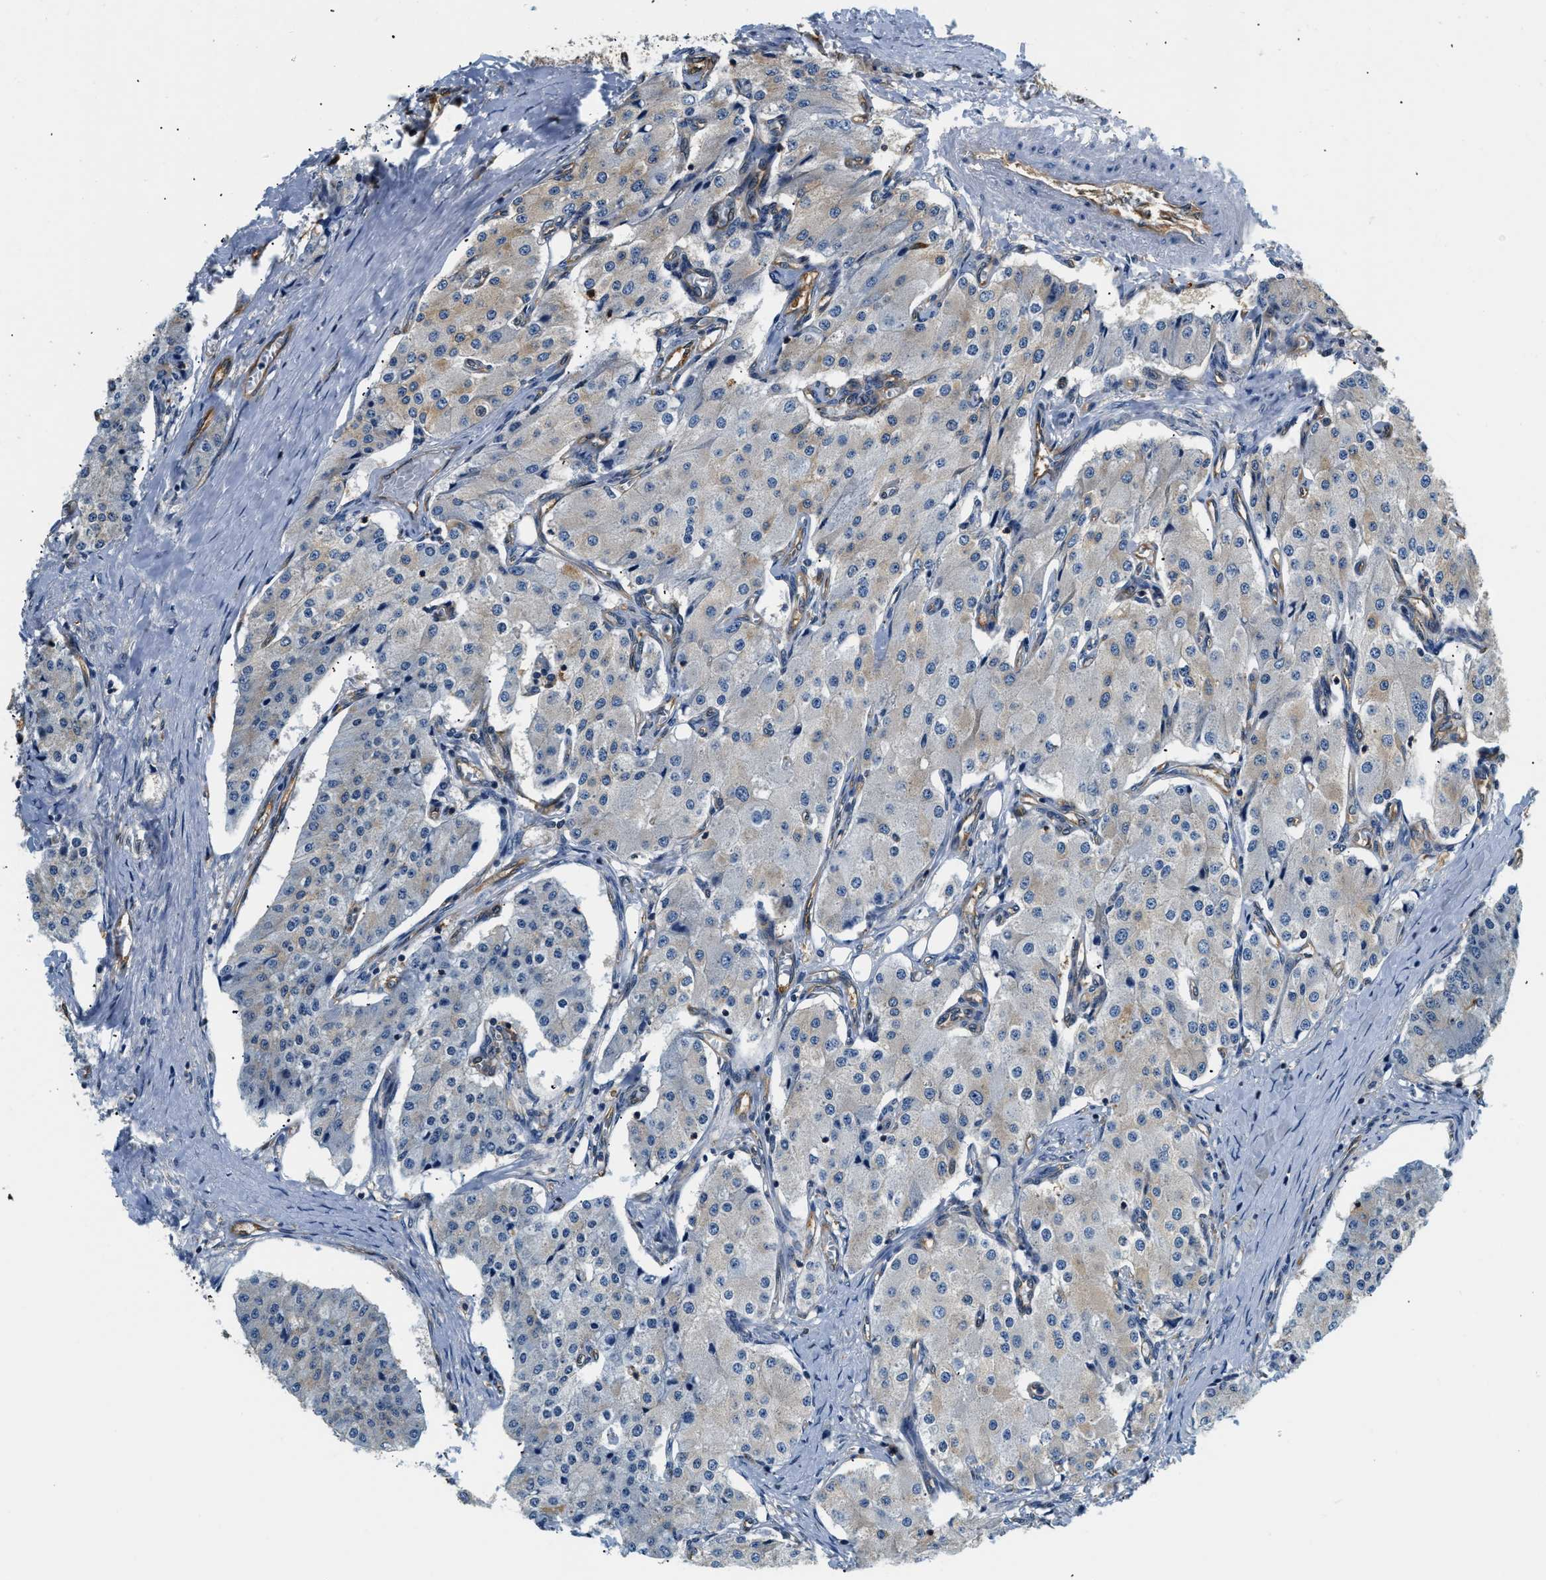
{"staining": {"intensity": "moderate", "quantity": "<25%", "location": "cytoplasmic/membranous"}, "tissue": "carcinoid", "cell_type": "Tumor cells", "image_type": "cancer", "snomed": [{"axis": "morphology", "description": "Carcinoid, malignant, NOS"}, {"axis": "topography", "description": "Colon"}], "caption": "This micrograph exhibits IHC staining of carcinoid, with low moderate cytoplasmic/membranous staining in approximately <25% of tumor cells.", "gene": "PPP2R1B", "patient": {"sex": "female", "age": 52}}